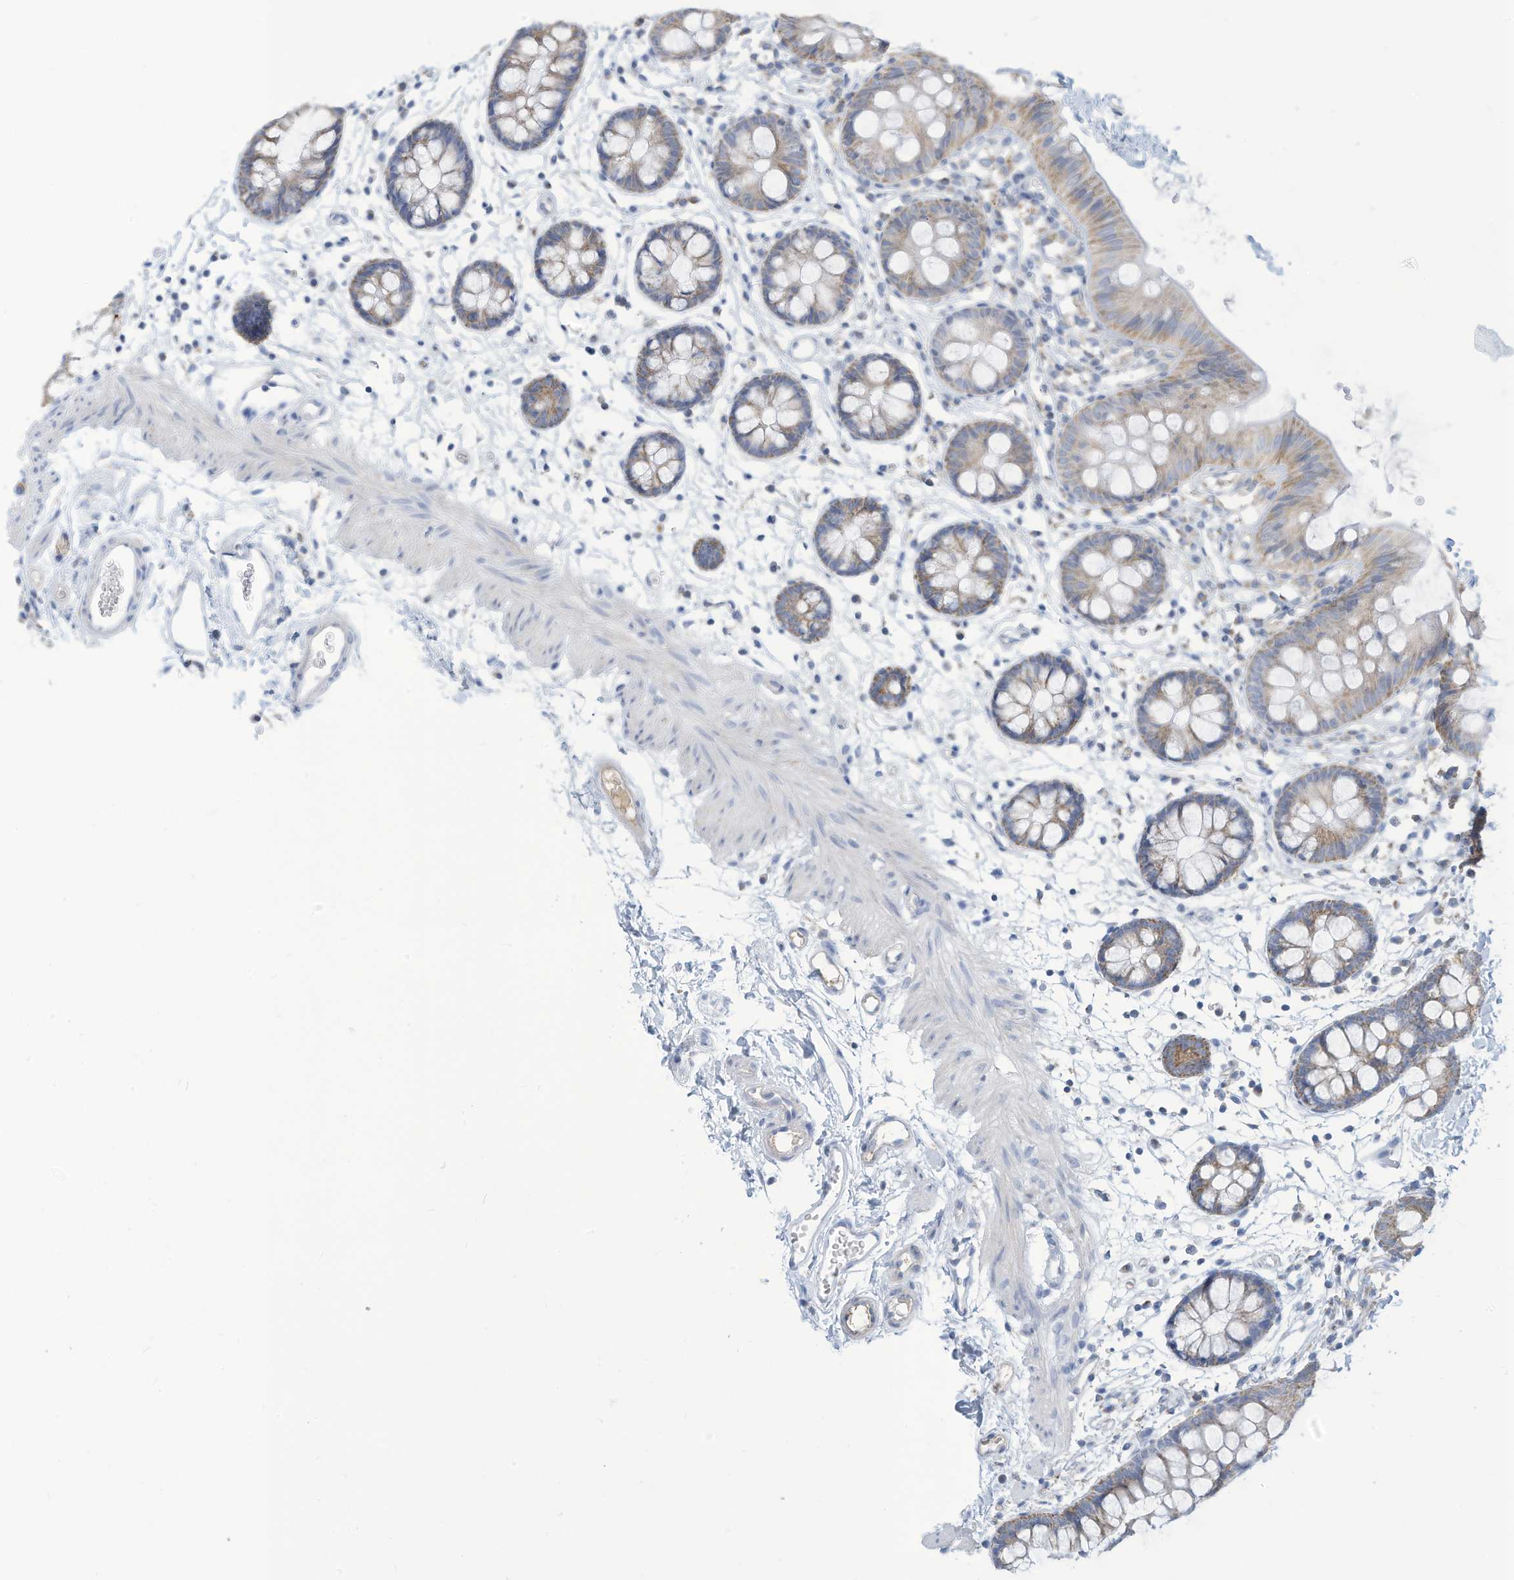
{"staining": {"intensity": "negative", "quantity": "none", "location": "none"}, "tissue": "colon", "cell_type": "Endothelial cells", "image_type": "normal", "snomed": [{"axis": "morphology", "description": "Normal tissue, NOS"}, {"axis": "topography", "description": "Colon"}], "caption": "IHC micrograph of benign colon: human colon stained with DAB displays no significant protein staining in endothelial cells.", "gene": "NLN", "patient": {"sex": "male", "age": 56}}